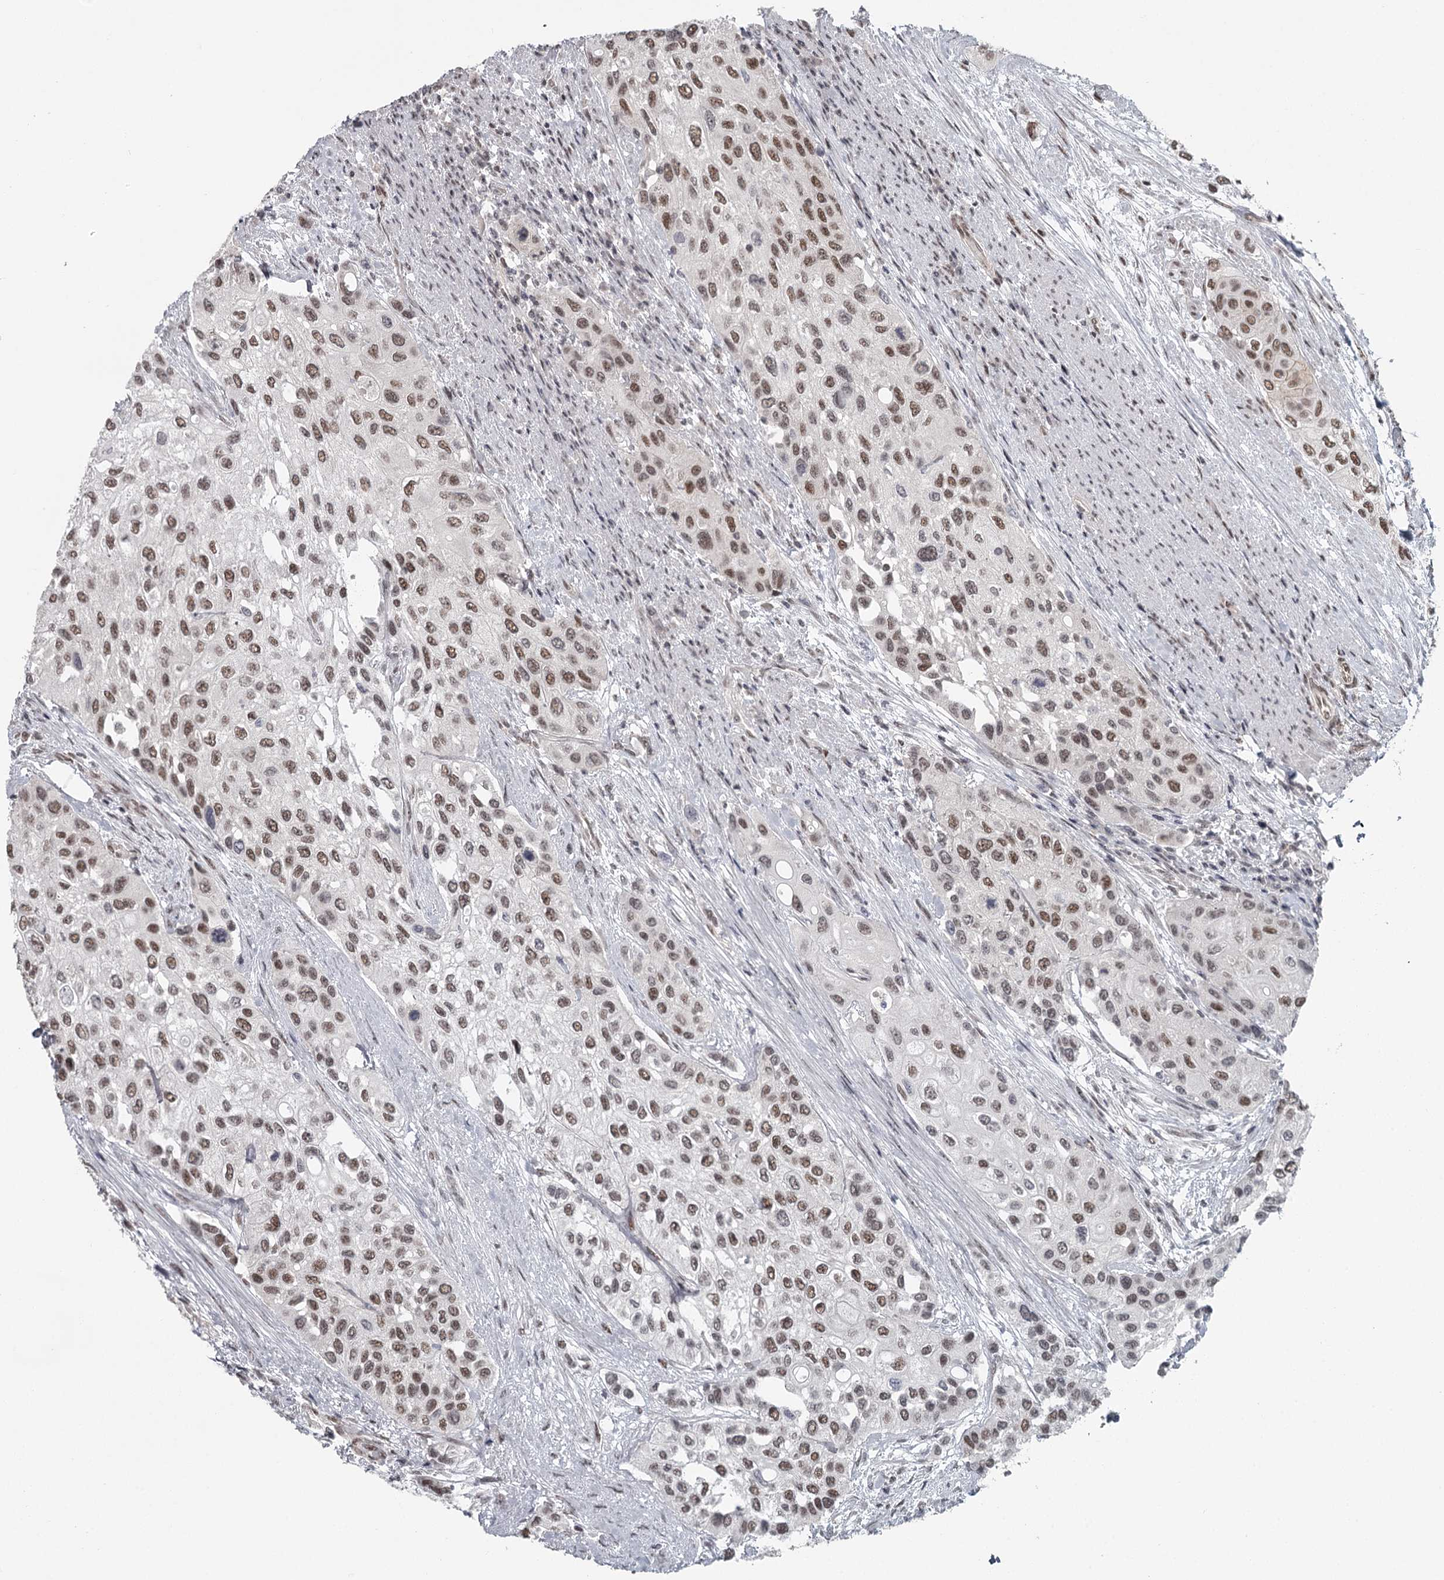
{"staining": {"intensity": "moderate", "quantity": ">75%", "location": "nuclear"}, "tissue": "urothelial cancer", "cell_type": "Tumor cells", "image_type": "cancer", "snomed": [{"axis": "morphology", "description": "Normal tissue, NOS"}, {"axis": "morphology", "description": "Urothelial carcinoma, High grade"}, {"axis": "topography", "description": "Vascular tissue"}, {"axis": "topography", "description": "Urinary bladder"}], "caption": "Immunohistochemistry (DAB) staining of human high-grade urothelial carcinoma displays moderate nuclear protein staining in approximately >75% of tumor cells.", "gene": "FAM13C", "patient": {"sex": "female", "age": 56}}